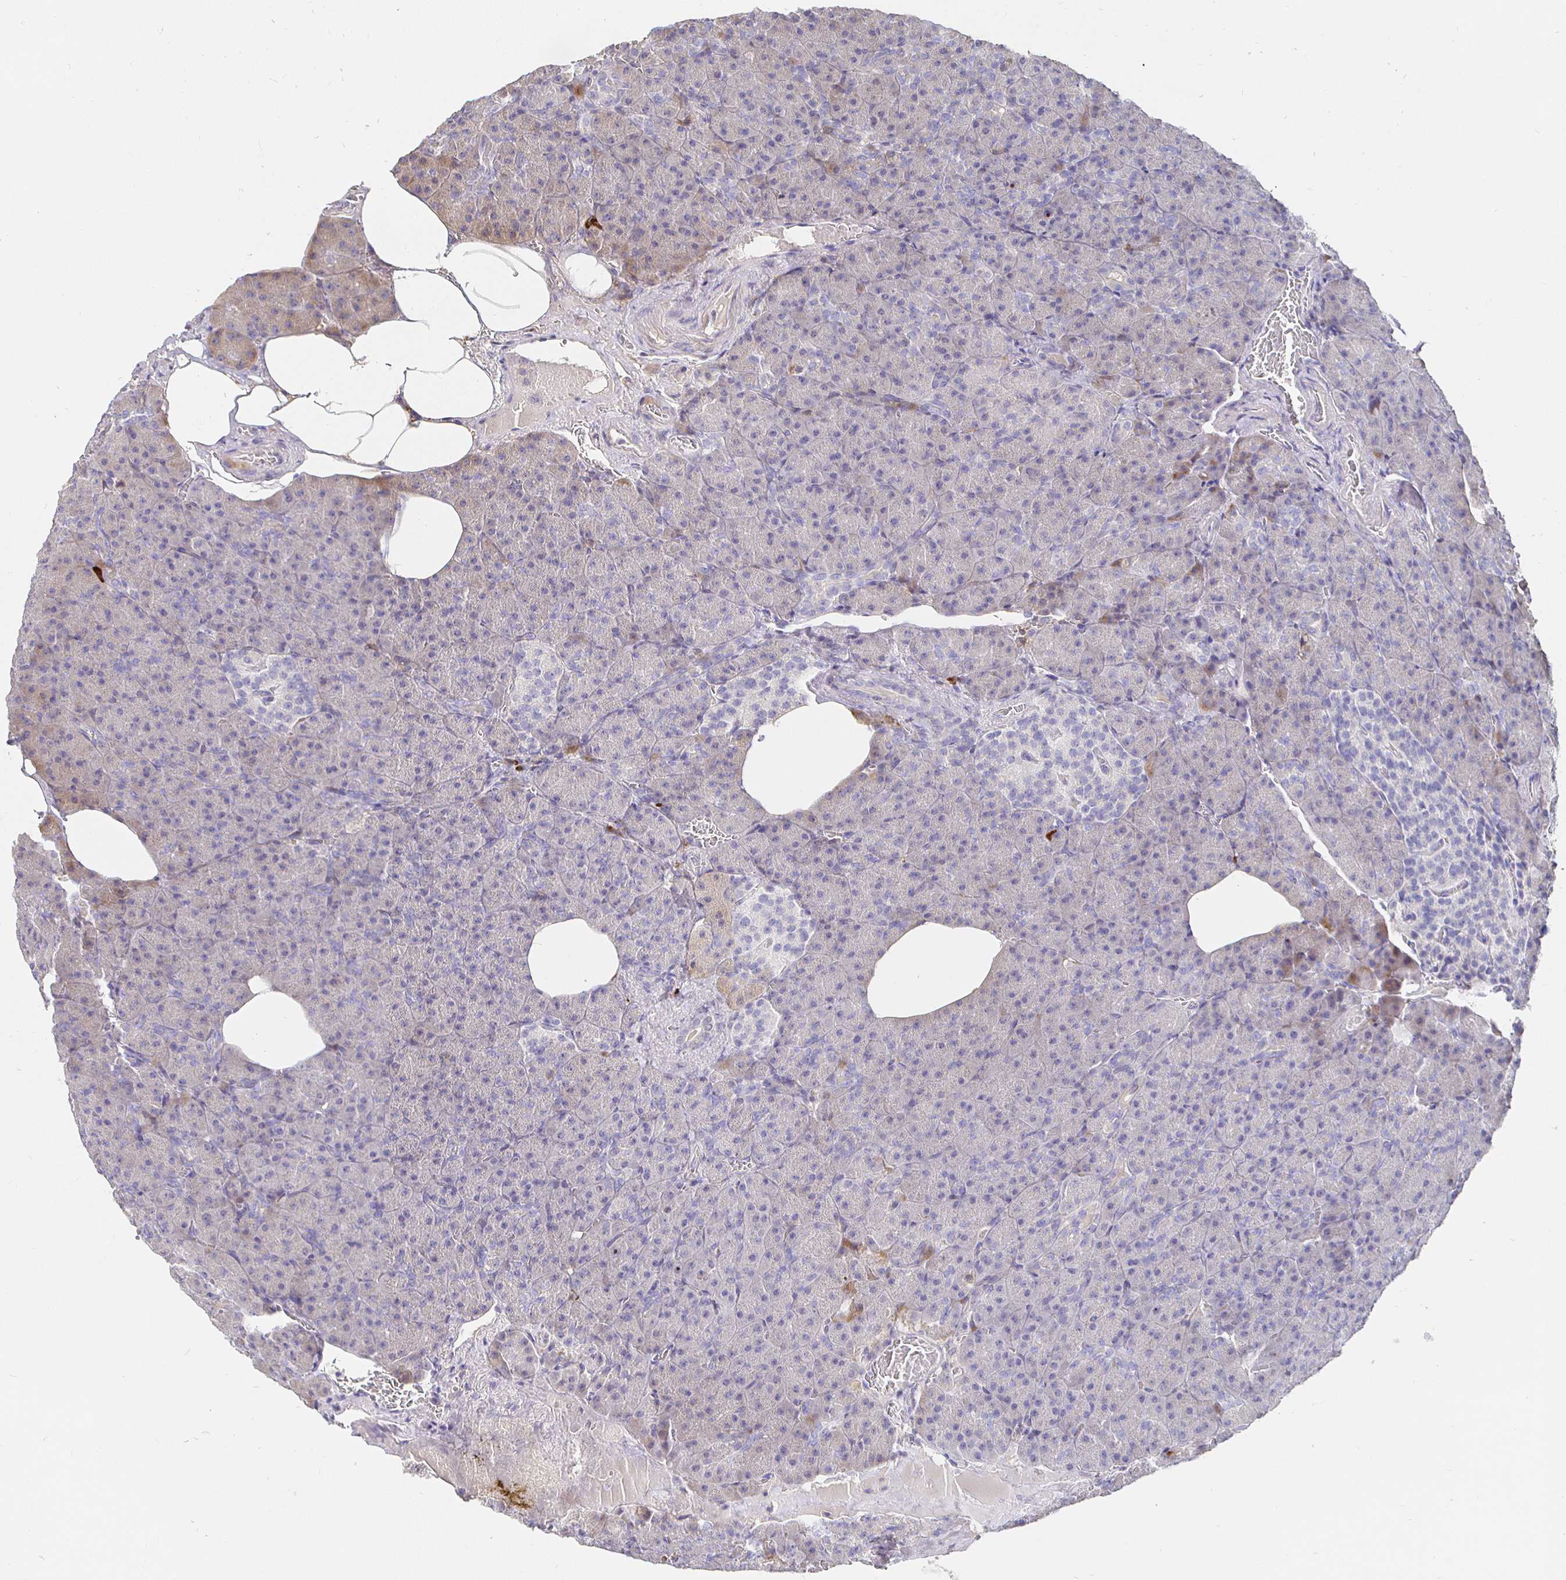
{"staining": {"intensity": "weak", "quantity": "<25%", "location": "cytoplasmic/membranous"}, "tissue": "pancreas", "cell_type": "Exocrine glandular cells", "image_type": "normal", "snomed": [{"axis": "morphology", "description": "Normal tissue, NOS"}, {"axis": "topography", "description": "Pancreas"}], "caption": "Pancreas stained for a protein using immunohistochemistry demonstrates no expression exocrine glandular cells.", "gene": "CXCR3", "patient": {"sex": "female", "age": 74}}